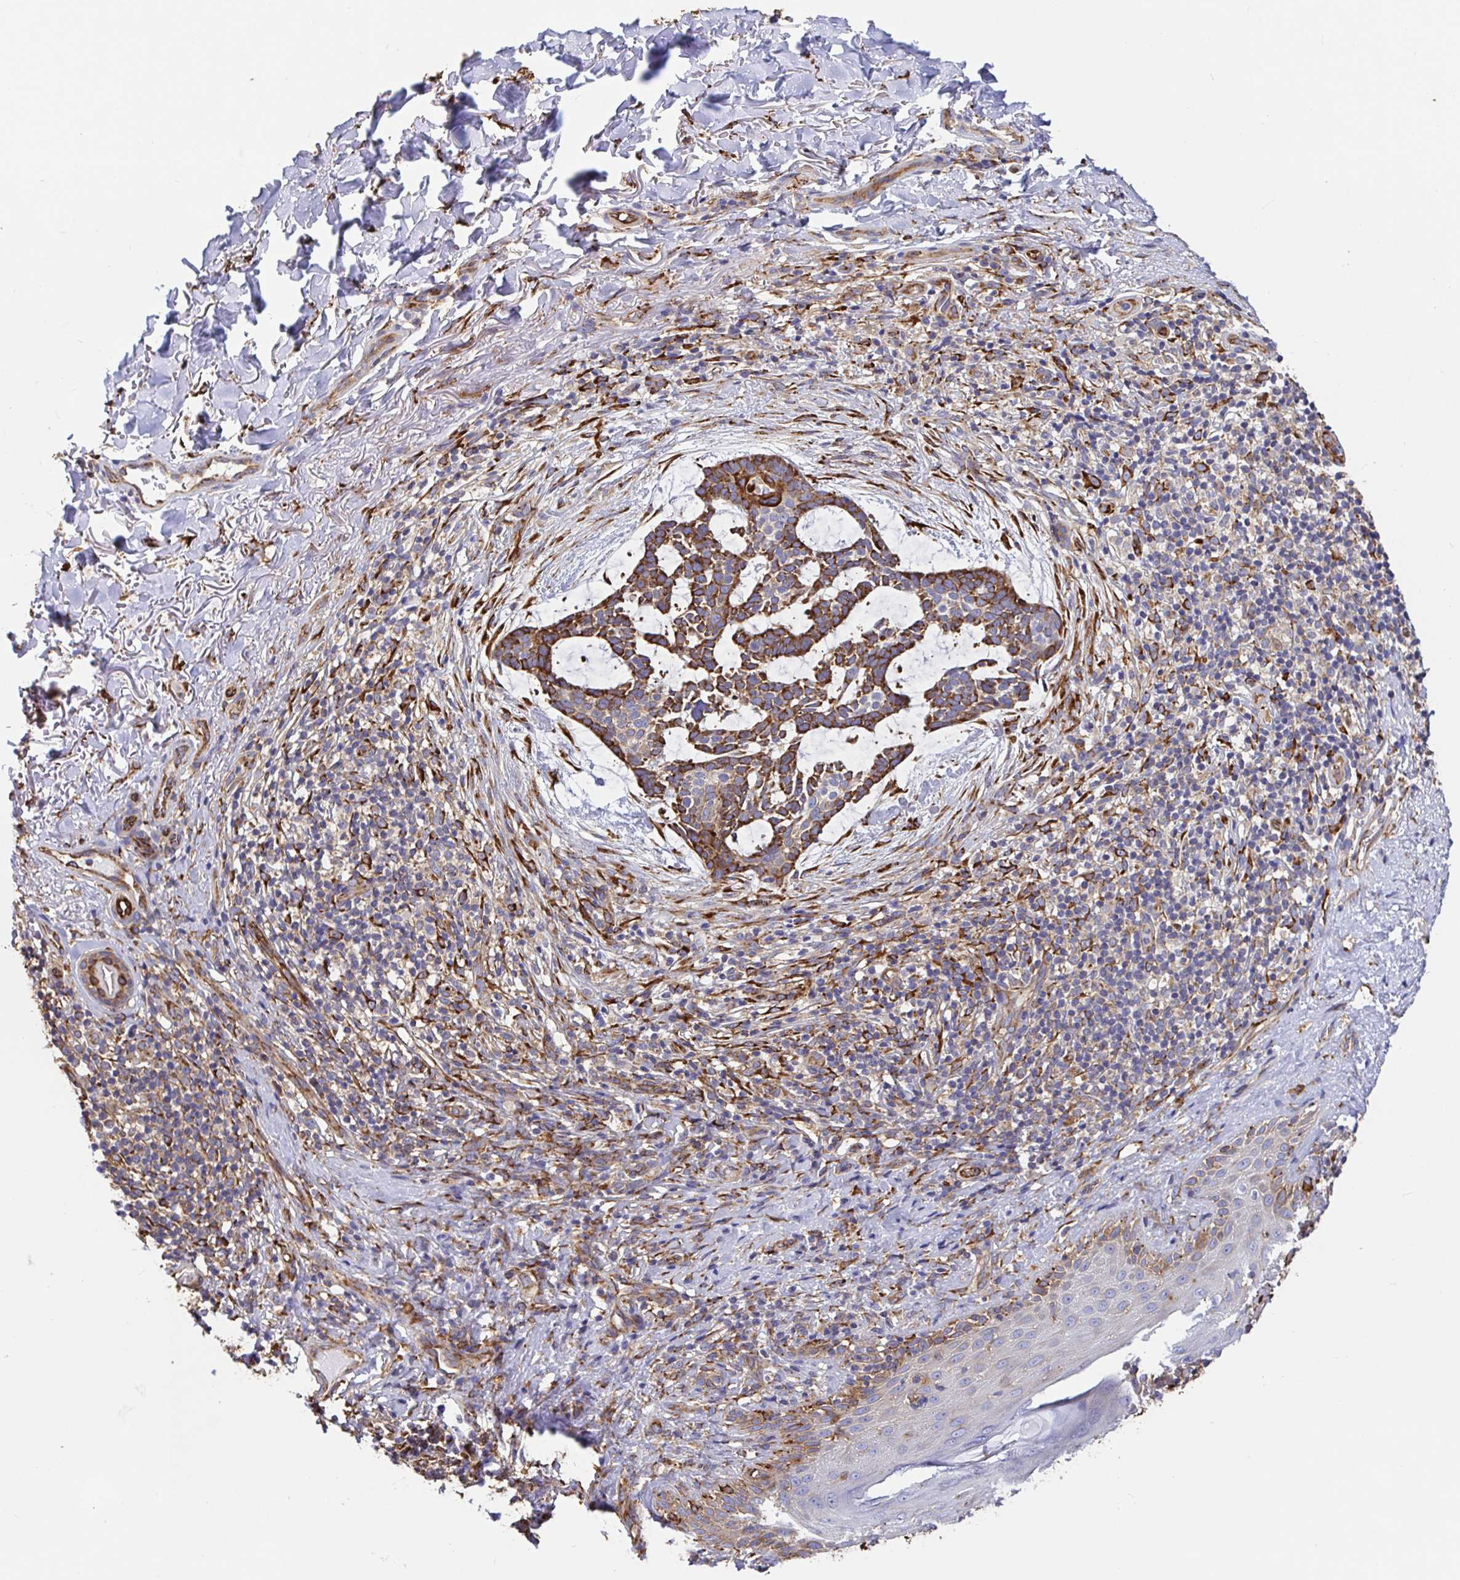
{"staining": {"intensity": "strong", "quantity": ">75%", "location": "cytoplasmic/membranous"}, "tissue": "skin cancer", "cell_type": "Tumor cells", "image_type": "cancer", "snomed": [{"axis": "morphology", "description": "Basal cell carcinoma"}, {"axis": "topography", "description": "Skin"}], "caption": "Protein expression analysis of skin cancer (basal cell carcinoma) demonstrates strong cytoplasmic/membranous positivity in approximately >75% of tumor cells.", "gene": "MAOA", "patient": {"sex": "male", "age": 64}}